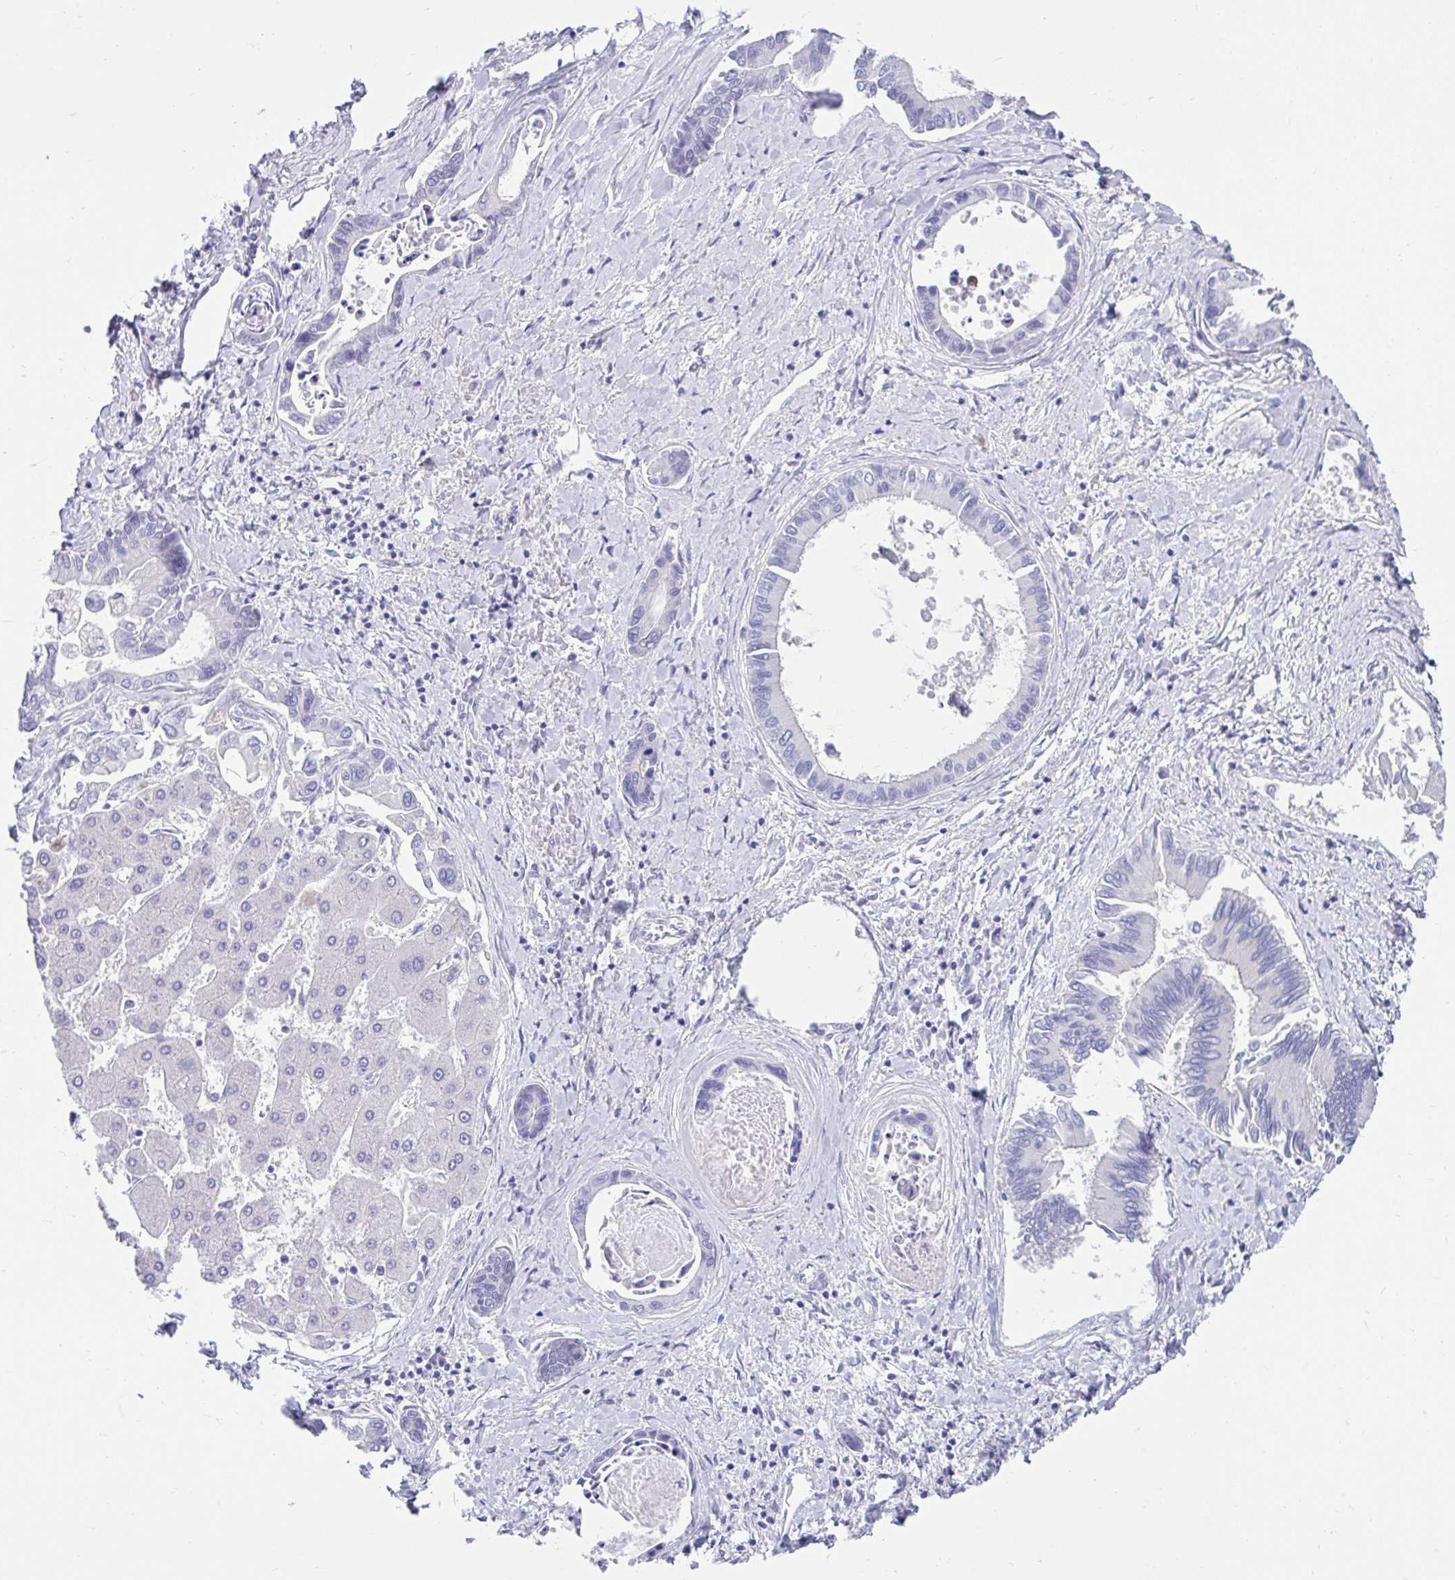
{"staining": {"intensity": "negative", "quantity": "none", "location": "none"}, "tissue": "liver cancer", "cell_type": "Tumor cells", "image_type": "cancer", "snomed": [{"axis": "morphology", "description": "Cholangiocarcinoma"}, {"axis": "topography", "description": "Liver"}], "caption": "Immunohistochemical staining of cholangiocarcinoma (liver) displays no significant expression in tumor cells.", "gene": "CCSAP", "patient": {"sex": "male", "age": 66}}